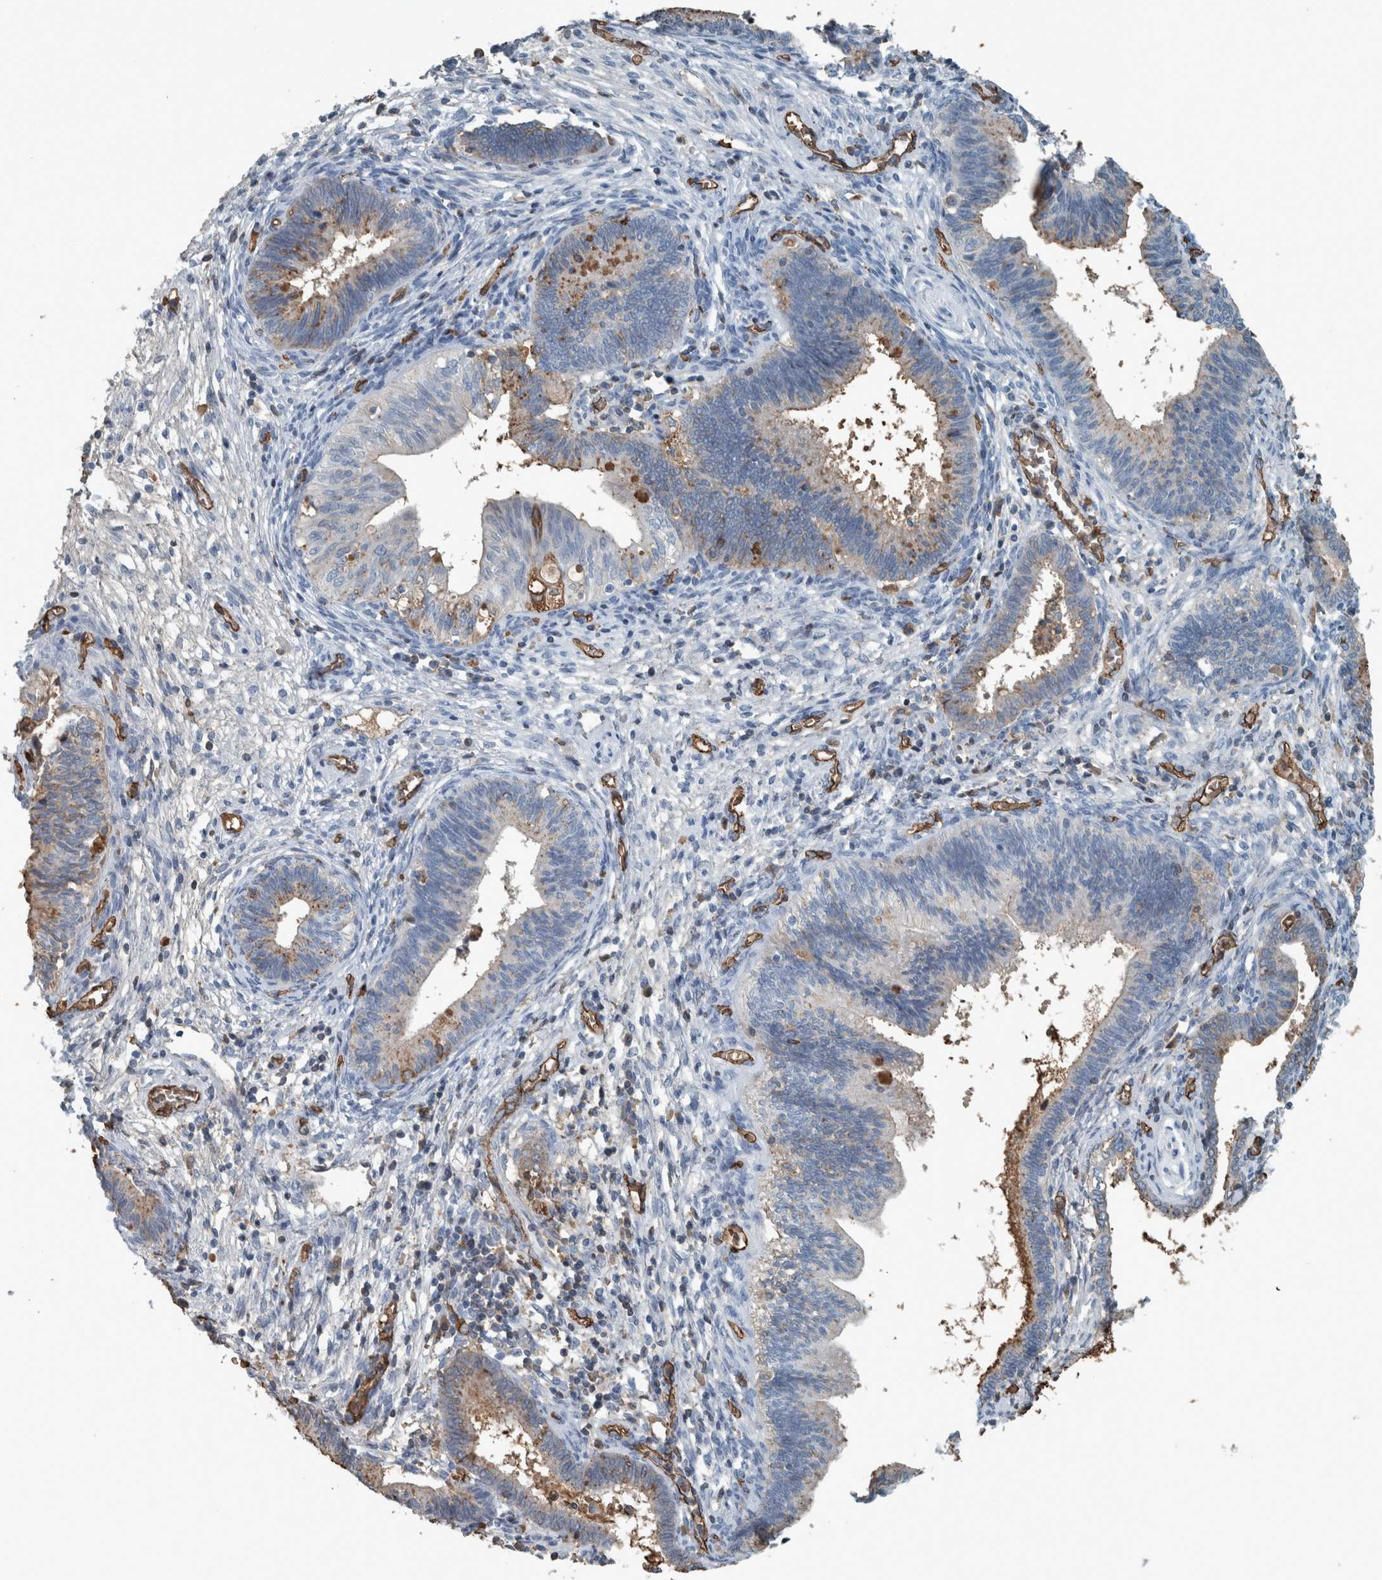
{"staining": {"intensity": "weak", "quantity": "<25%", "location": "cytoplasmic/membranous"}, "tissue": "cervical cancer", "cell_type": "Tumor cells", "image_type": "cancer", "snomed": [{"axis": "morphology", "description": "Adenocarcinoma, NOS"}, {"axis": "topography", "description": "Cervix"}], "caption": "Tumor cells show no significant protein positivity in cervical cancer (adenocarcinoma).", "gene": "LBP", "patient": {"sex": "female", "age": 44}}